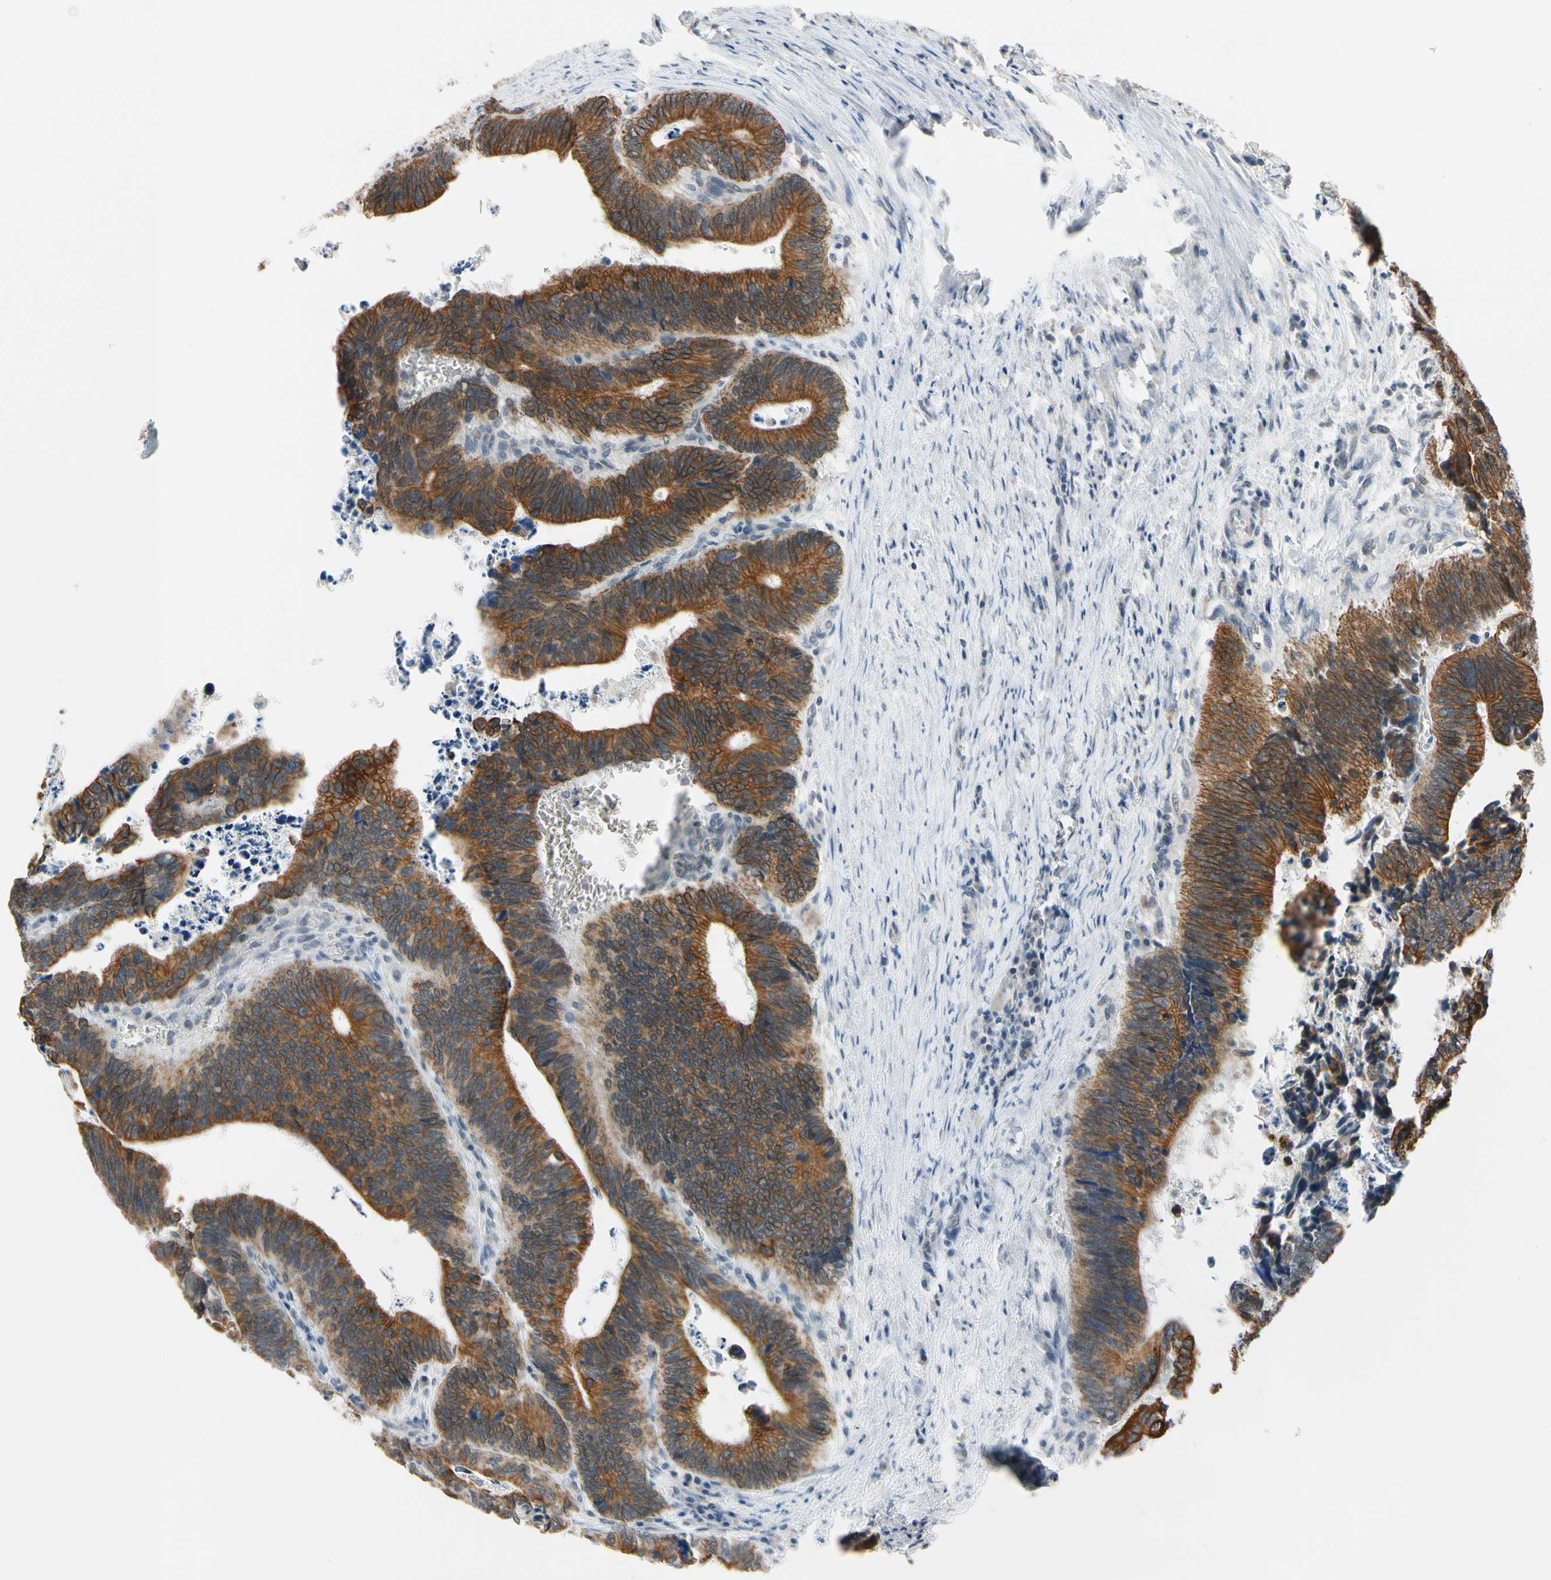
{"staining": {"intensity": "strong", "quantity": ">75%", "location": "cytoplasmic/membranous"}, "tissue": "colorectal cancer", "cell_type": "Tumor cells", "image_type": "cancer", "snomed": [{"axis": "morphology", "description": "Adenocarcinoma, NOS"}, {"axis": "topography", "description": "Colon"}], "caption": "Immunohistochemistry (IHC) (DAB) staining of human adenocarcinoma (colorectal) demonstrates strong cytoplasmic/membranous protein staining in approximately >75% of tumor cells.", "gene": "TAF12", "patient": {"sex": "male", "age": 72}}